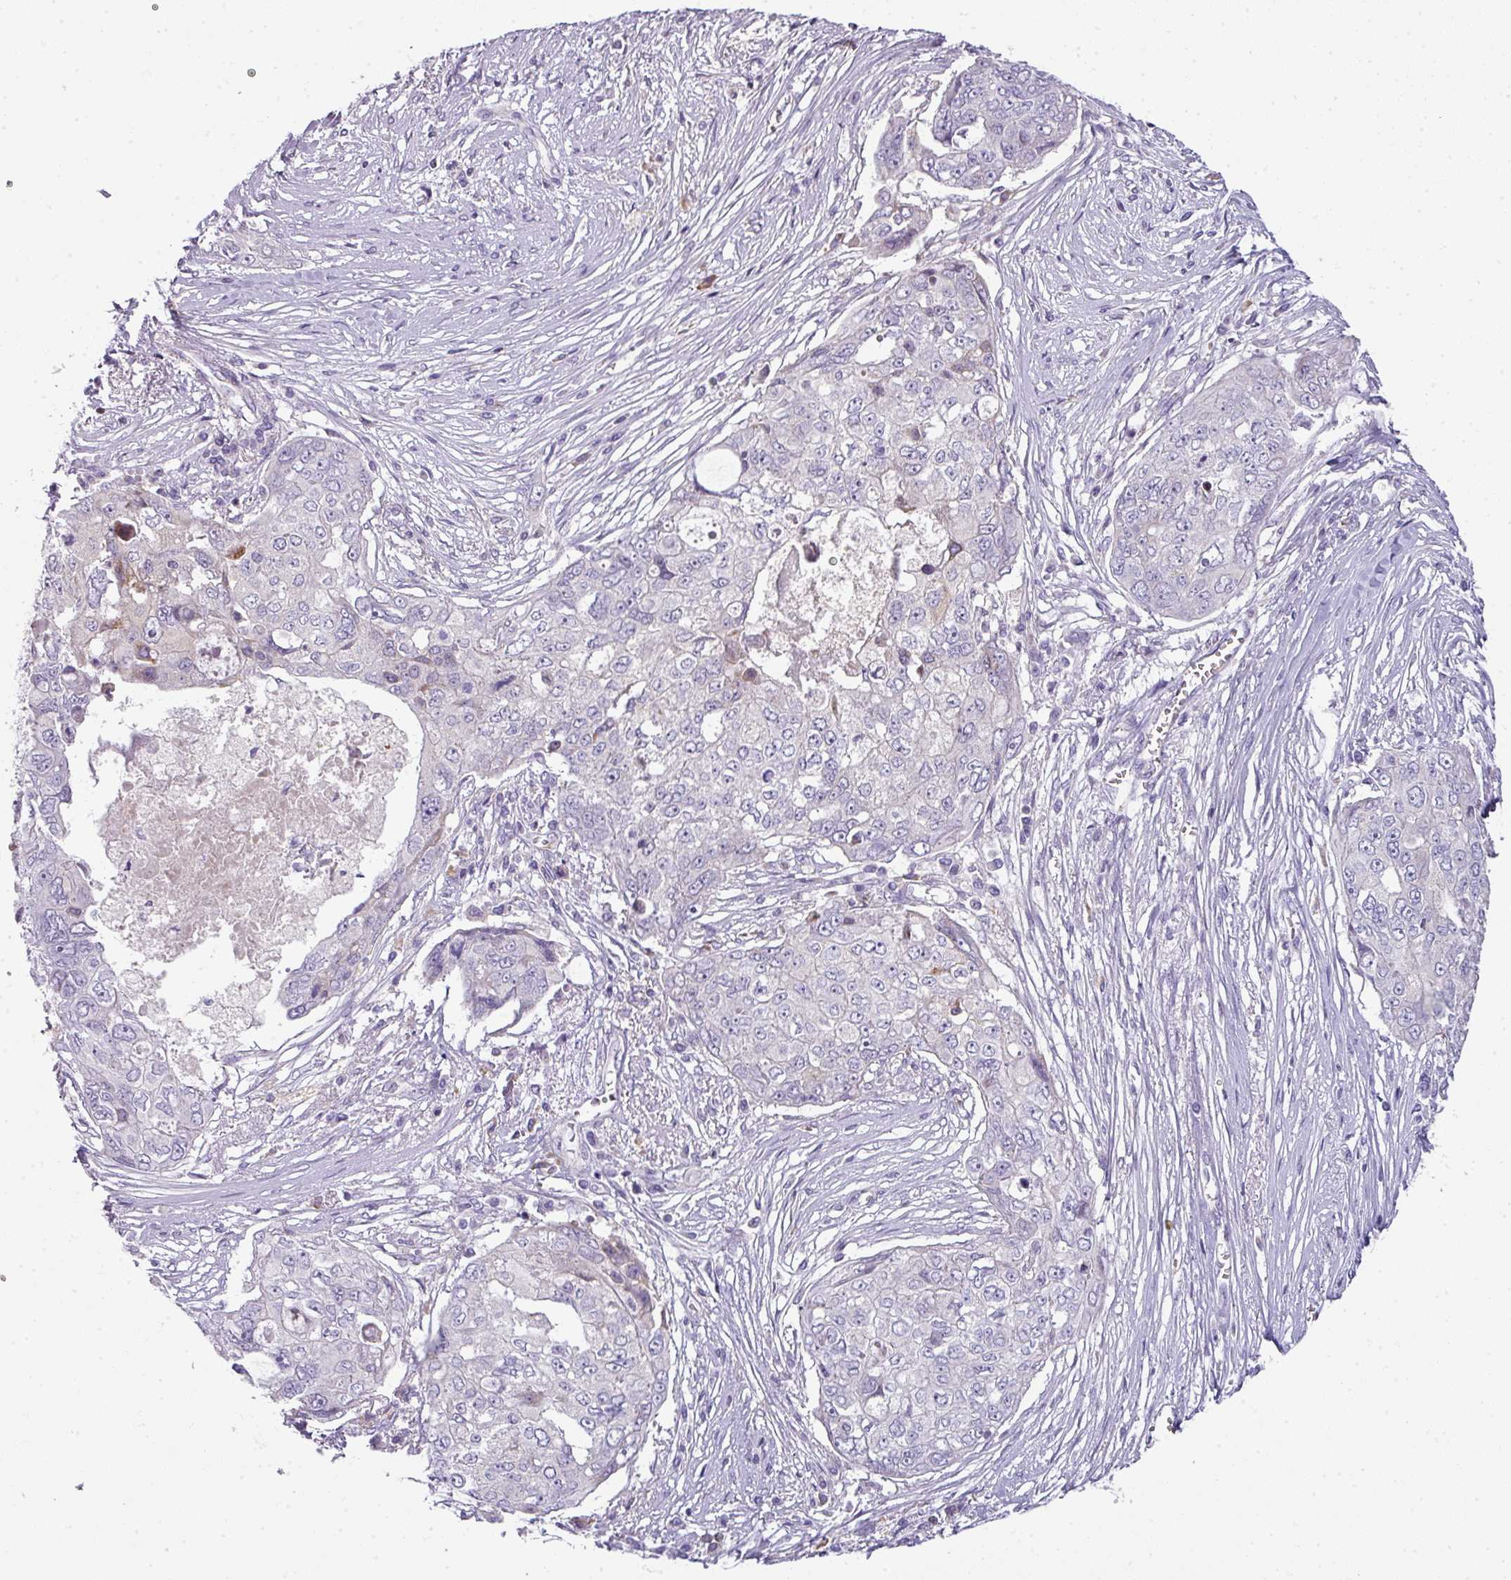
{"staining": {"intensity": "negative", "quantity": "none", "location": "none"}, "tissue": "ovarian cancer", "cell_type": "Tumor cells", "image_type": "cancer", "snomed": [{"axis": "morphology", "description": "Carcinoma, endometroid"}, {"axis": "topography", "description": "Ovary"}], "caption": "Ovarian cancer (endometroid carcinoma) was stained to show a protein in brown. There is no significant staining in tumor cells.", "gene": "STAT5A", "patient": {"sex": "female", "age": 70}}